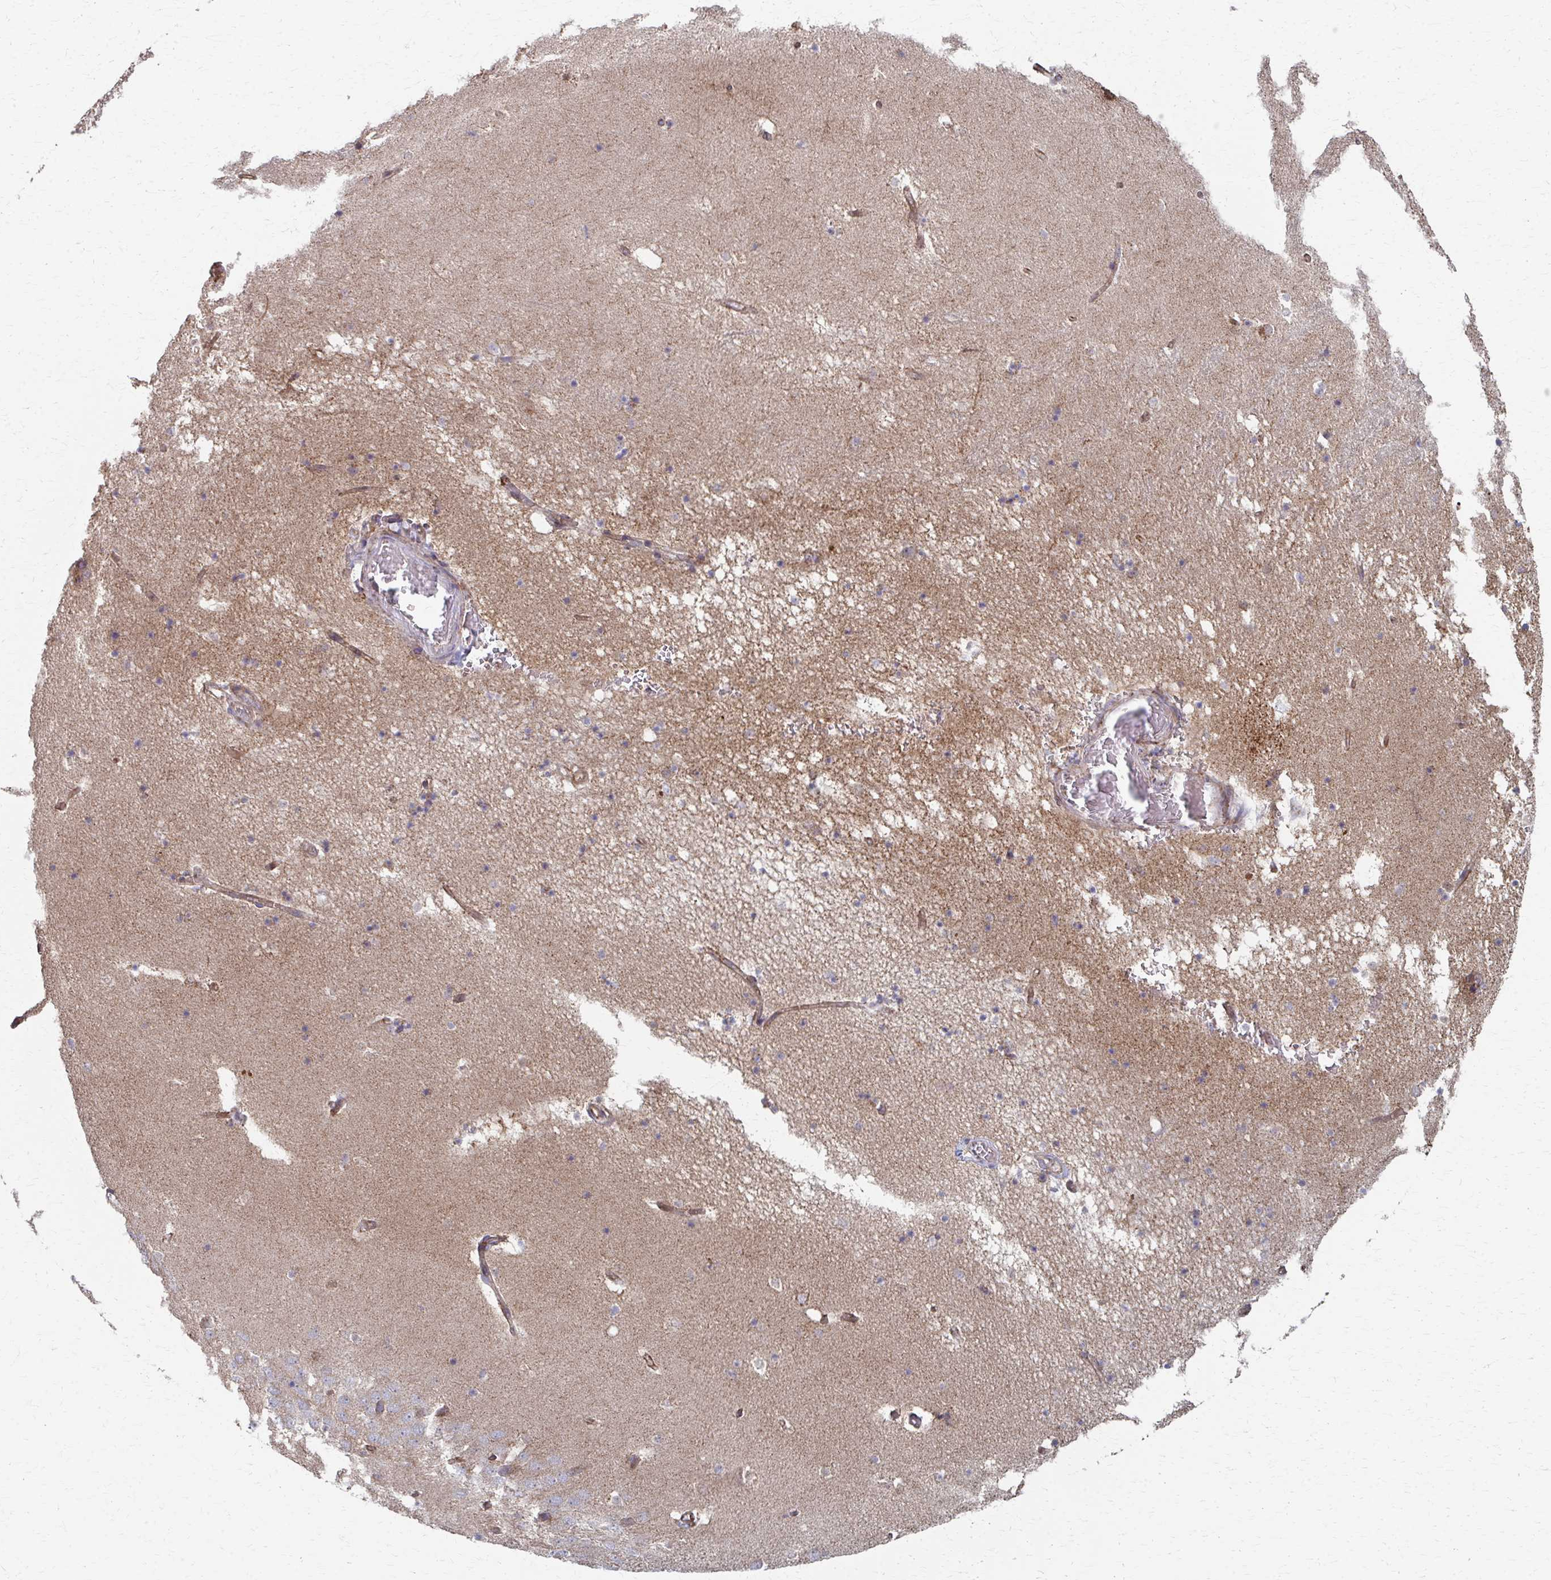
{"staining": {"intensity": "negative", "quantity": "none", "location": "none"}, "tissue": "hippocampus", "cell_type": "Glial cells", "image_type": "normal", "snomed": [{"axis": "morphology", "description": "Normal tissue, NOS"}, {"axis": "topography", "description": "Hippocampus"}], "caption": "IHC of benign human hippocampus demonstrates no positivity in glial cells.", "gene": "FAHD1", "patient": {"sex": "male", "age": 58}}